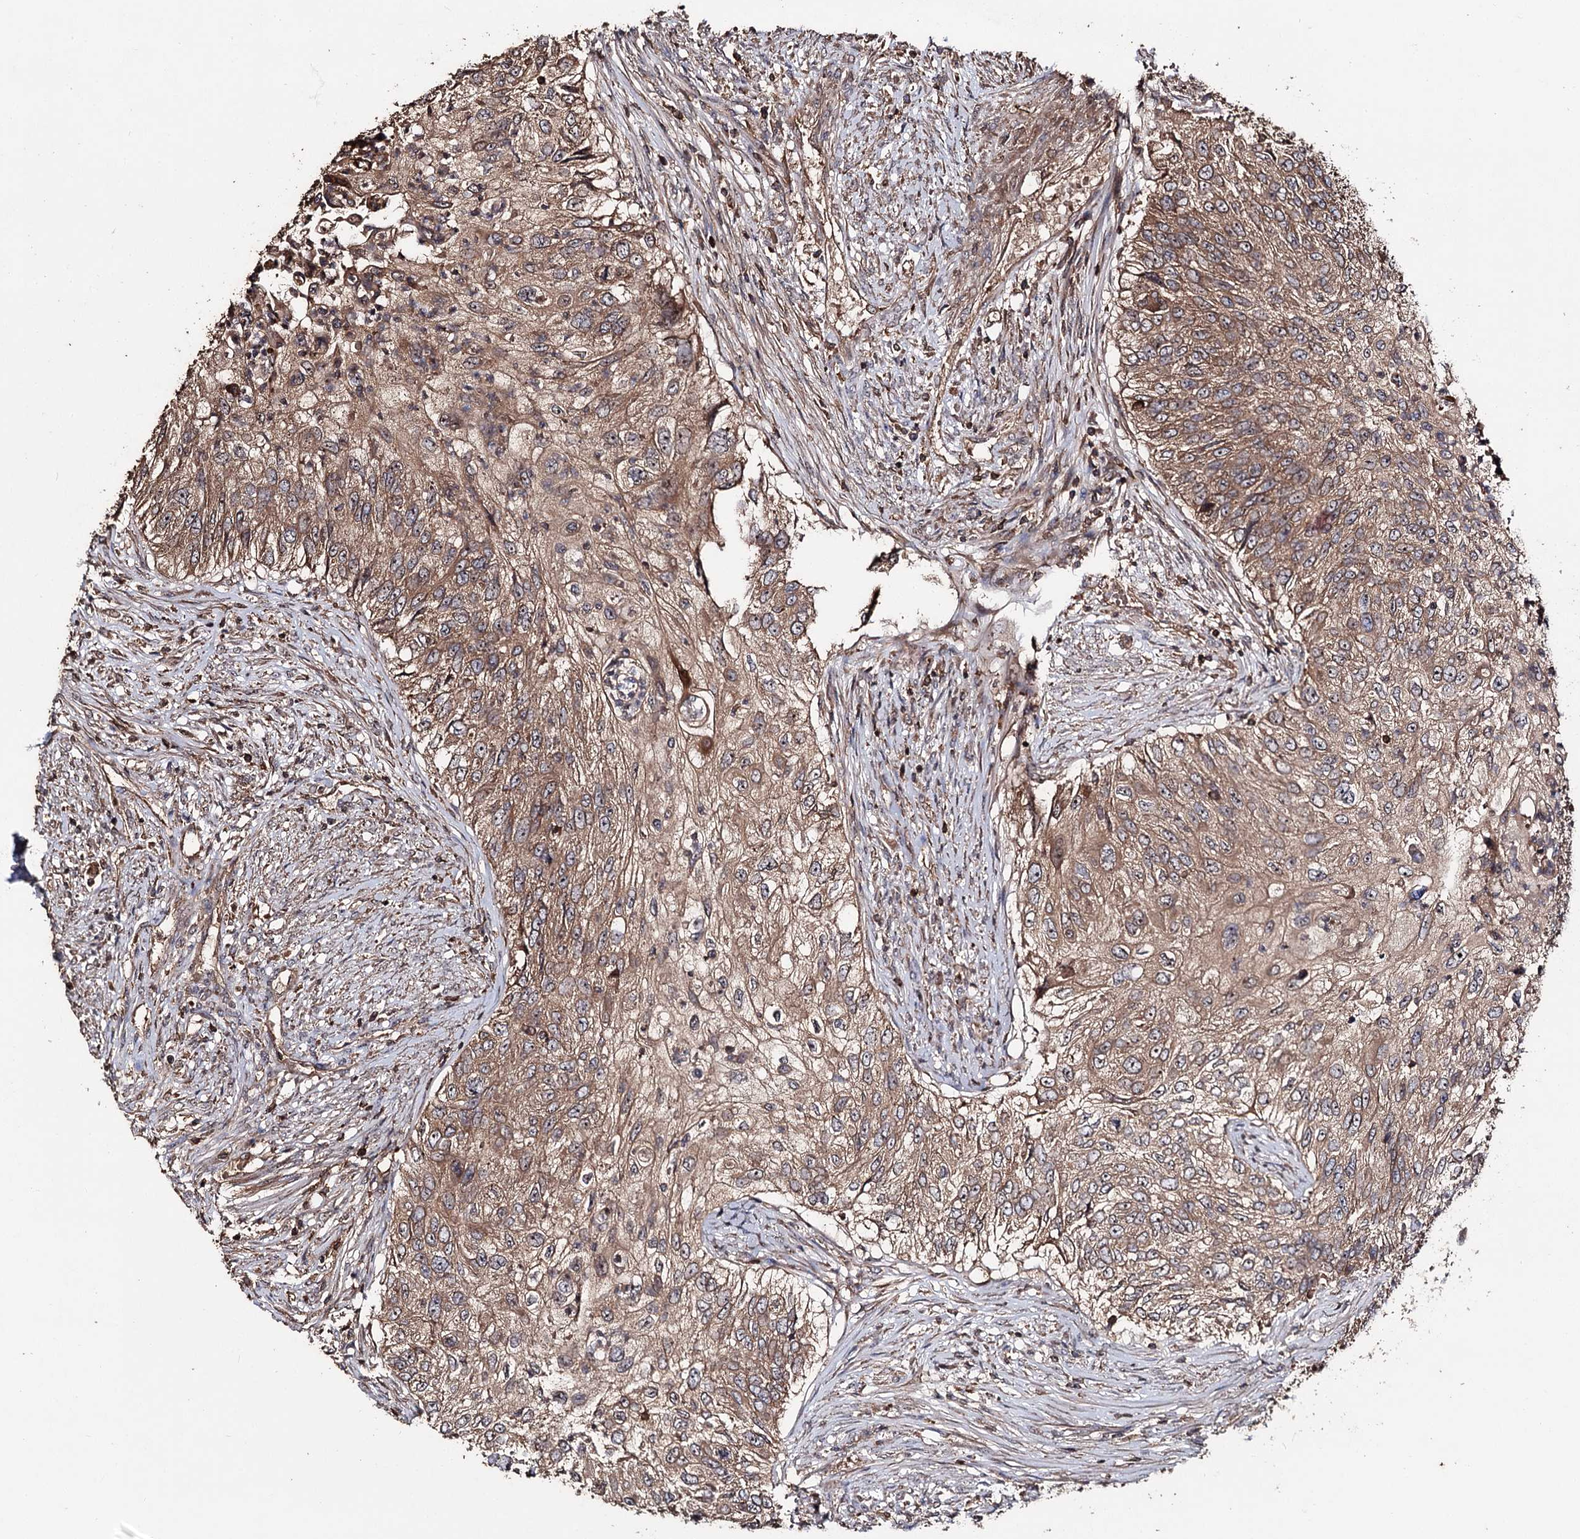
{"staining": {"intensity": "moderate", "quantity": ">75%", "location": "cytoplasmic/membranous"}, "tissue": "urothelial cancer", "cell_type": "Tumor cells", "image_type": "cancer", "snomed": [{"axis": "morphology", "description": "Urothelial carcinoma, High grade"}, {"axis": "topography", "description": "Urinary bladder"}], "caption": "Urothelial cancer stained for a protein demonstrates moderate cytoplasmic/membranous positivity in tumor cells. (DAB = brown stain, brightfield microscopy at high magnification).", "gene": "FAM53B", "patient": {"sex": "female", "age": 60}}